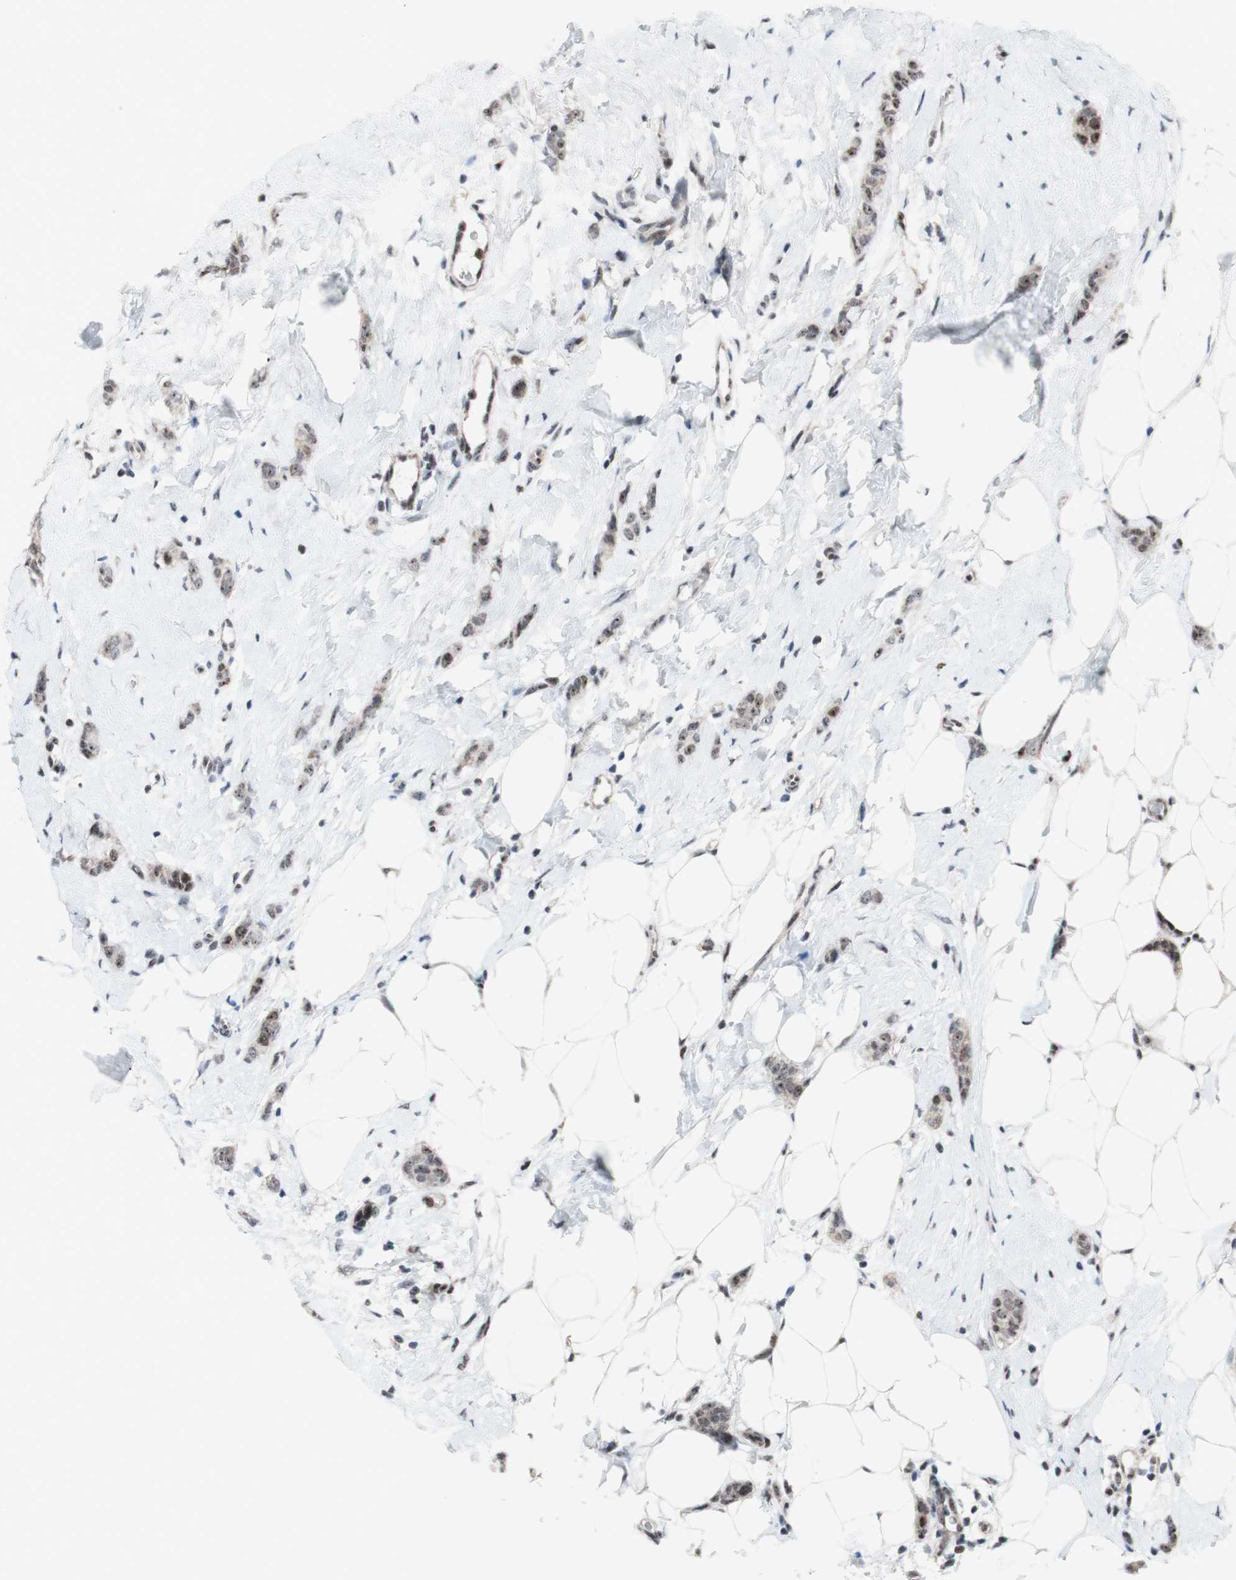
{"staining": {"intensity": "weak", "quantity": ">75%", "location": "nuclear"}, "tissue": "breast cancer", "cell_type": "Tumor cells", "image_type": "cancer", "snomed": [{"axis": "morphology", "description": "Lobular carcinoma"}, {"axis": "topography", "description": "Skin"}, {"axis": "topography", "description": "Breast"}], "caption": "Immunohistochemistry (IHC) photomicrograph of neoplastic tissue: human breast cancer (lobular carcinoma) stained using IHC displays low levels of weak protein expression localized specifically in the nuclear of tumor cells, appearing as a nuclear brown color.", "gene": "POLR1A", "patient": {"sex": "female", "age": 46}}